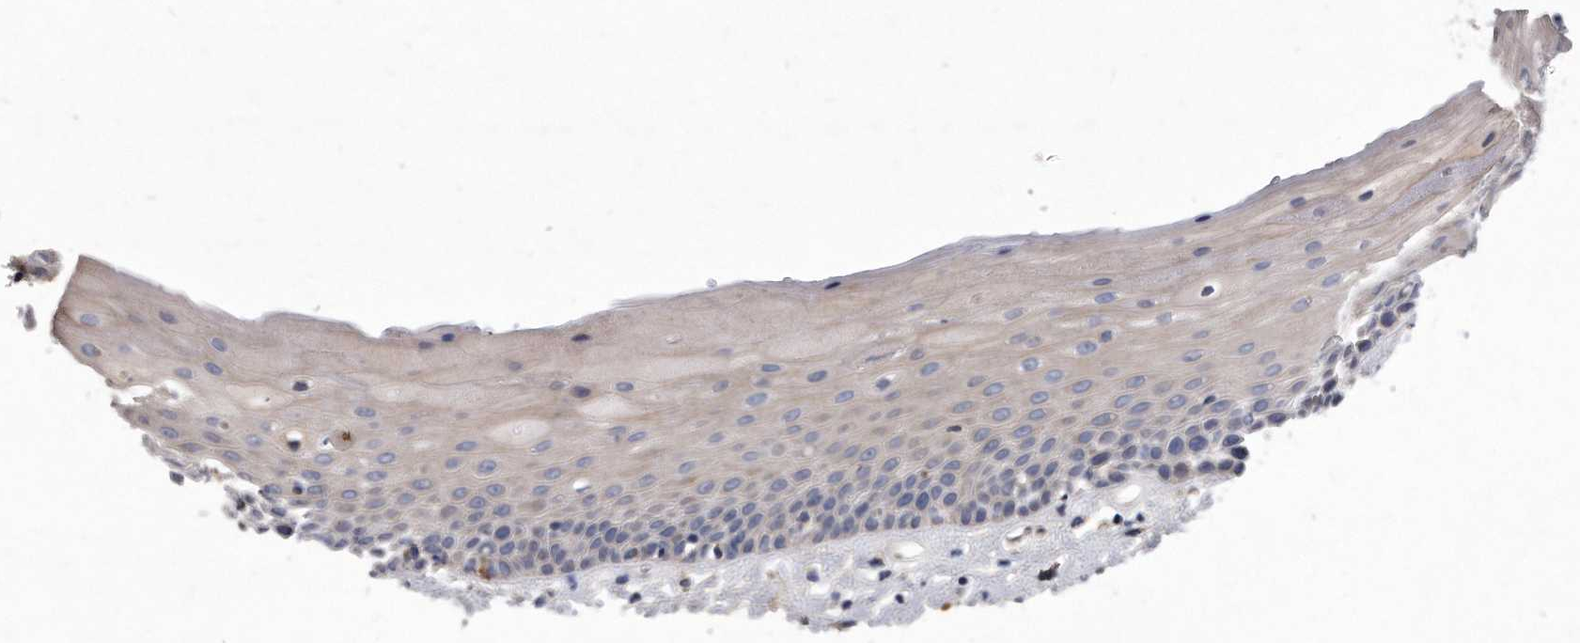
{"staining": {"intensity": "negative", "quantity": "none", "location": "none"}, "tissue": "oral mucosa", "cell_type": "Squamous epithelial cells", "image_type": "normal", "snomed": [{"axis": "morphology", "description": "Normal tissue, NOS"}, {"axis": "topography", "description": "Oral tissue"}], "caption": "Human oral mucosa stained for a protein using immunohistochemistry (IHC) demonstrates no expression in squamous epithelial cells.", "gene": "MGAT4A", "patient": {"sex": "female", "age": 76}}